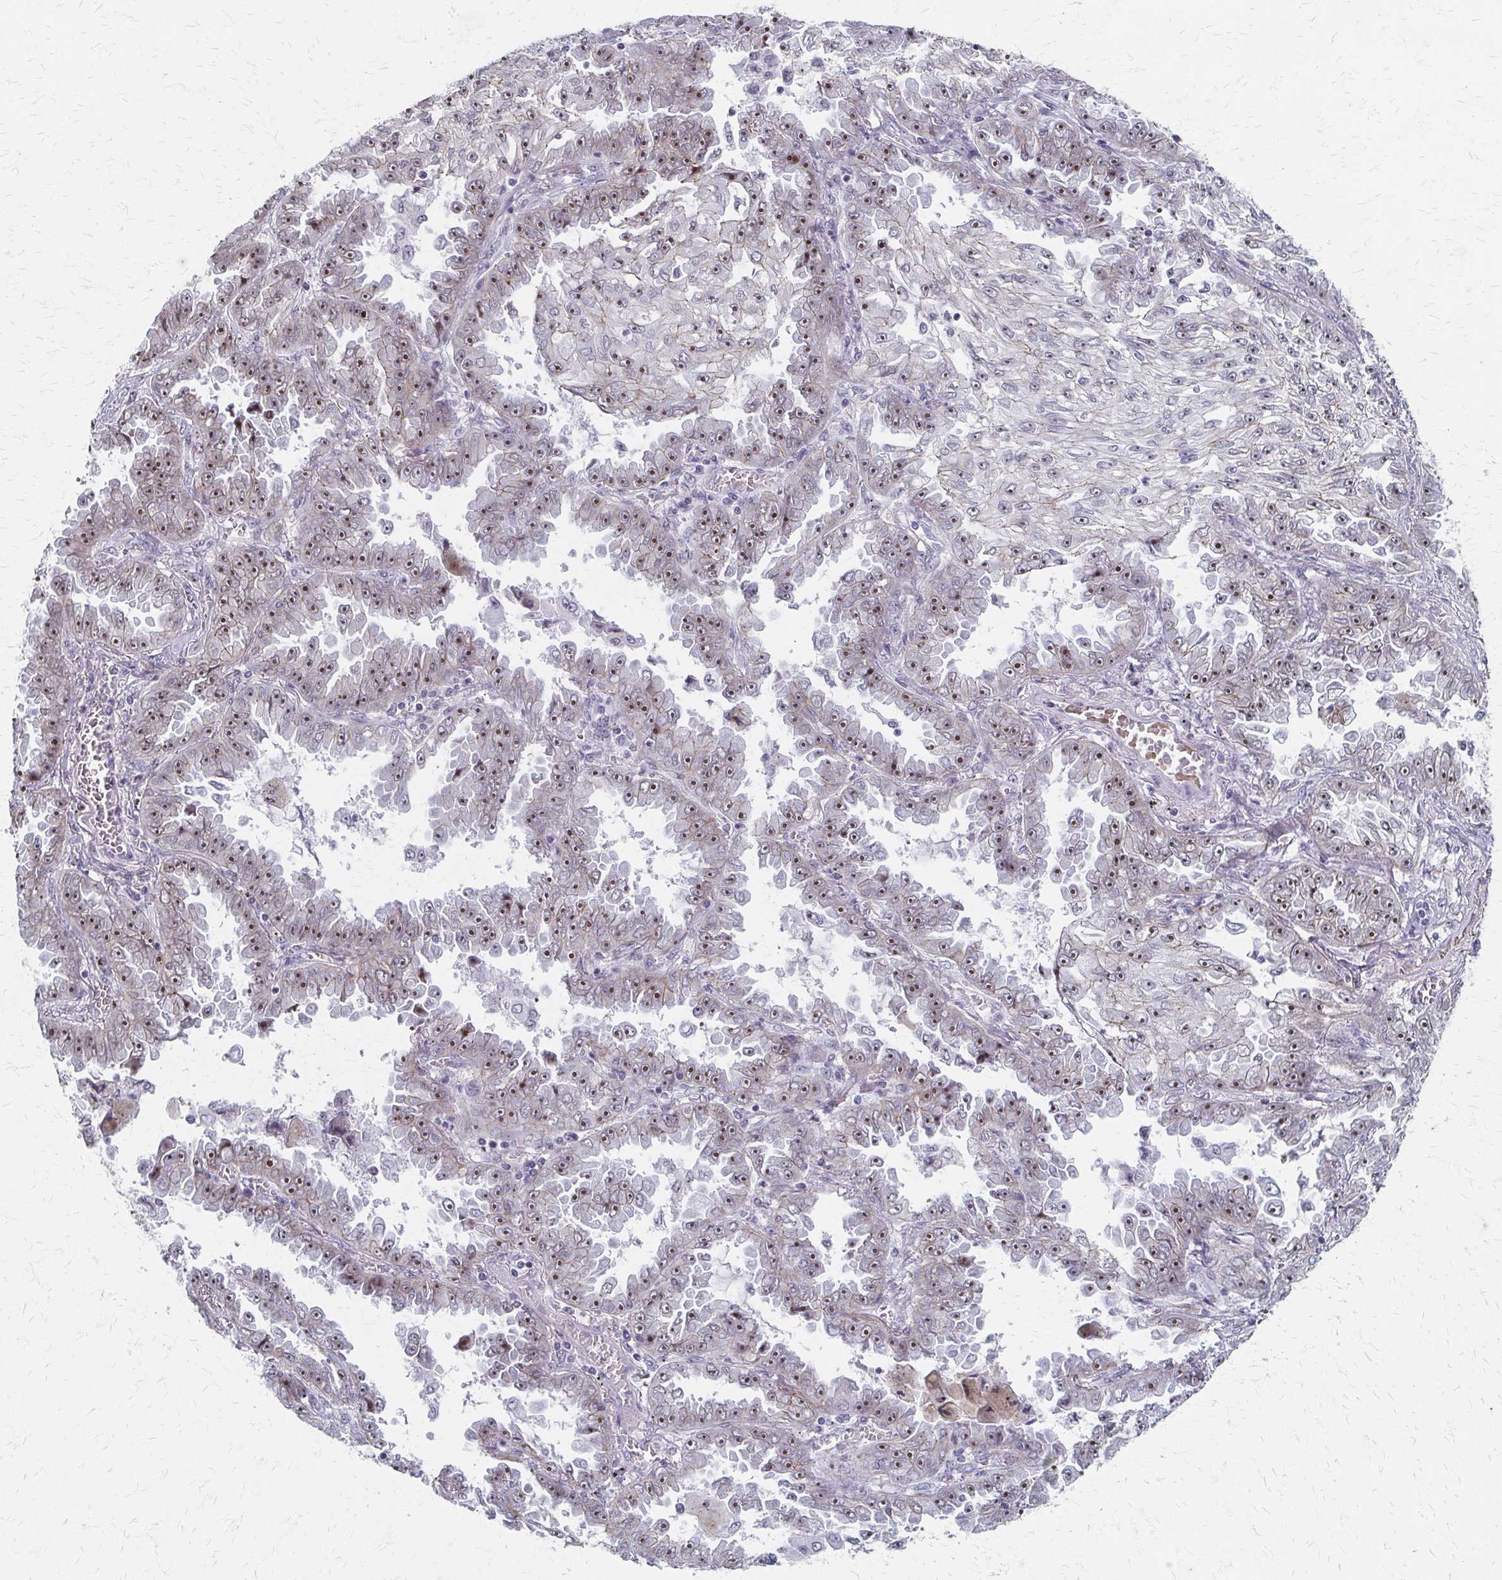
{"staining": {"intensity": "moderate", "quantity": ">75%", "location": "nuclear"}, "tissue": "lung cancer", "cell_type": "Tumor cells", "image_type": "cancer", "snomed": [{"axis": "morphology", "description": "Adenocarcinoma, NOS"}, {"axis": "topography", "description": "Lung"}], "caption": "Immunohistochemistry of adenocarcinoma (lung) shows medium levels of moderate nuclear positivity in approximately >75% of tumor cells.", "gene": "PES1", "patient": {"sex": "female", "age": 52}}